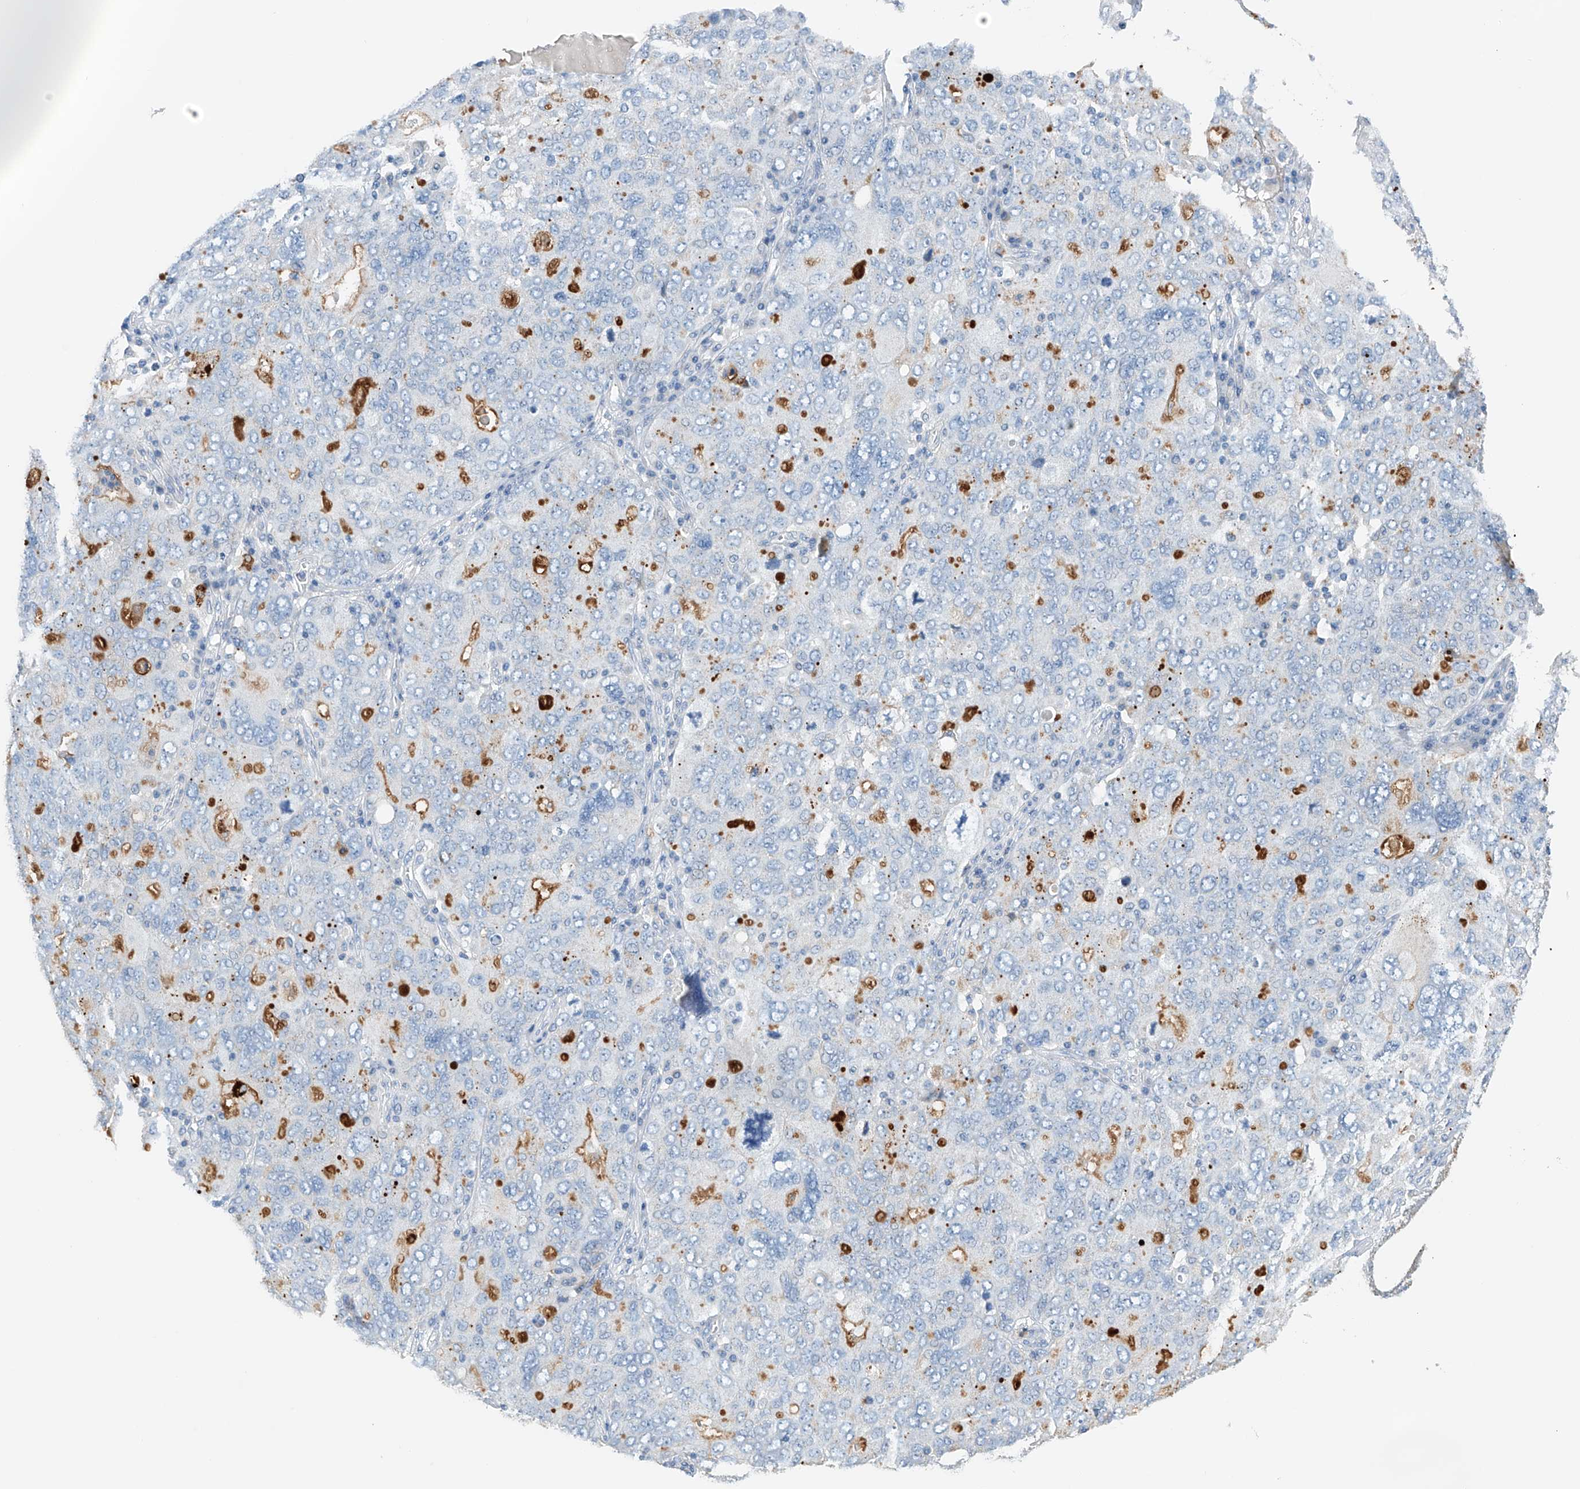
{"staining": {"intensity": "moderate", "quantity": "<25%", "location": "cytoplasmic/membranous"}, "tissue": "ovarian cancer", "cell_type": "Tumor cells", "image_type": "cancer", "snomed": [{"axis": "morphology", "description": "Carcinoma, endometroid"}, {"axis": "topography", "description": "Ovary"}], "caption": "Immunohistochemical staining of ovarian endometroid carcinoma reveals low levels of moderate cytoplasmic/membranous expression in approximately <25% of tumor cells.", "gene": "GPC4", "patient": {"sex": "female", "age": 62}}